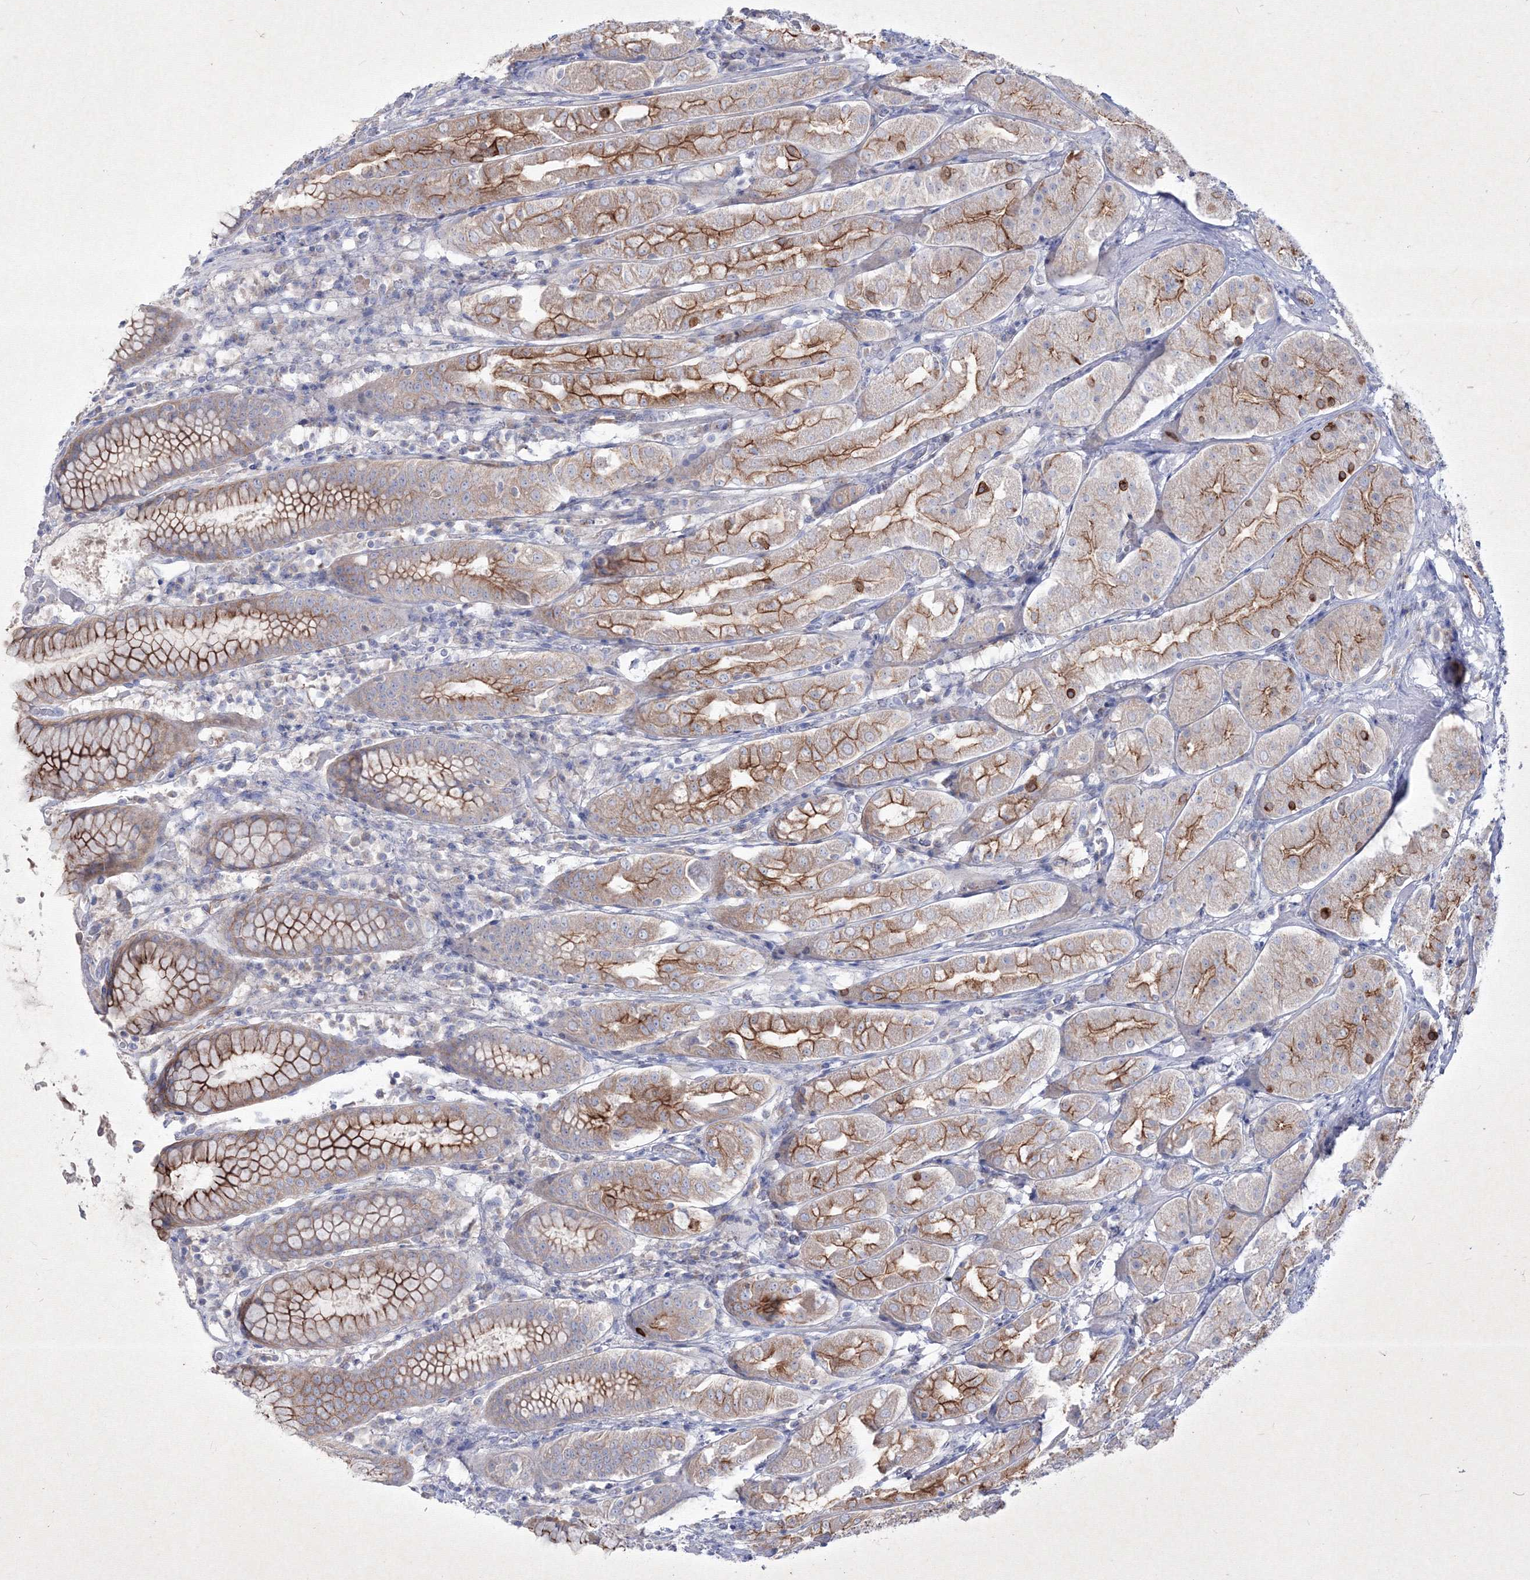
{"staining": {"intensity": "strong", "quantity": "25%-75%", "location": "cytoplasmic/membranous"}, "tissue": "stomach", "cell_type": "Glandular cells", "image_type": "normal", "snomed": [{"axis": "morphology", "description": "Normal tissue, NOS"}, {"axis": "topography", "description": "Stomach"}, {"axis": "topography", "description": "Stomach, lower"}], "caption": "Stomach was stained to show a protein in brown. There is high levels of strong cytoplasmic/membranous staining in approximately 25%-75% of glandular cells. Using DAB (brown) and hematoxylin (blue) stains, captured at high magnification using brightfield microscopy.", "gene": "TMEM139", "patient": {"sex": "female", "age": 56}}